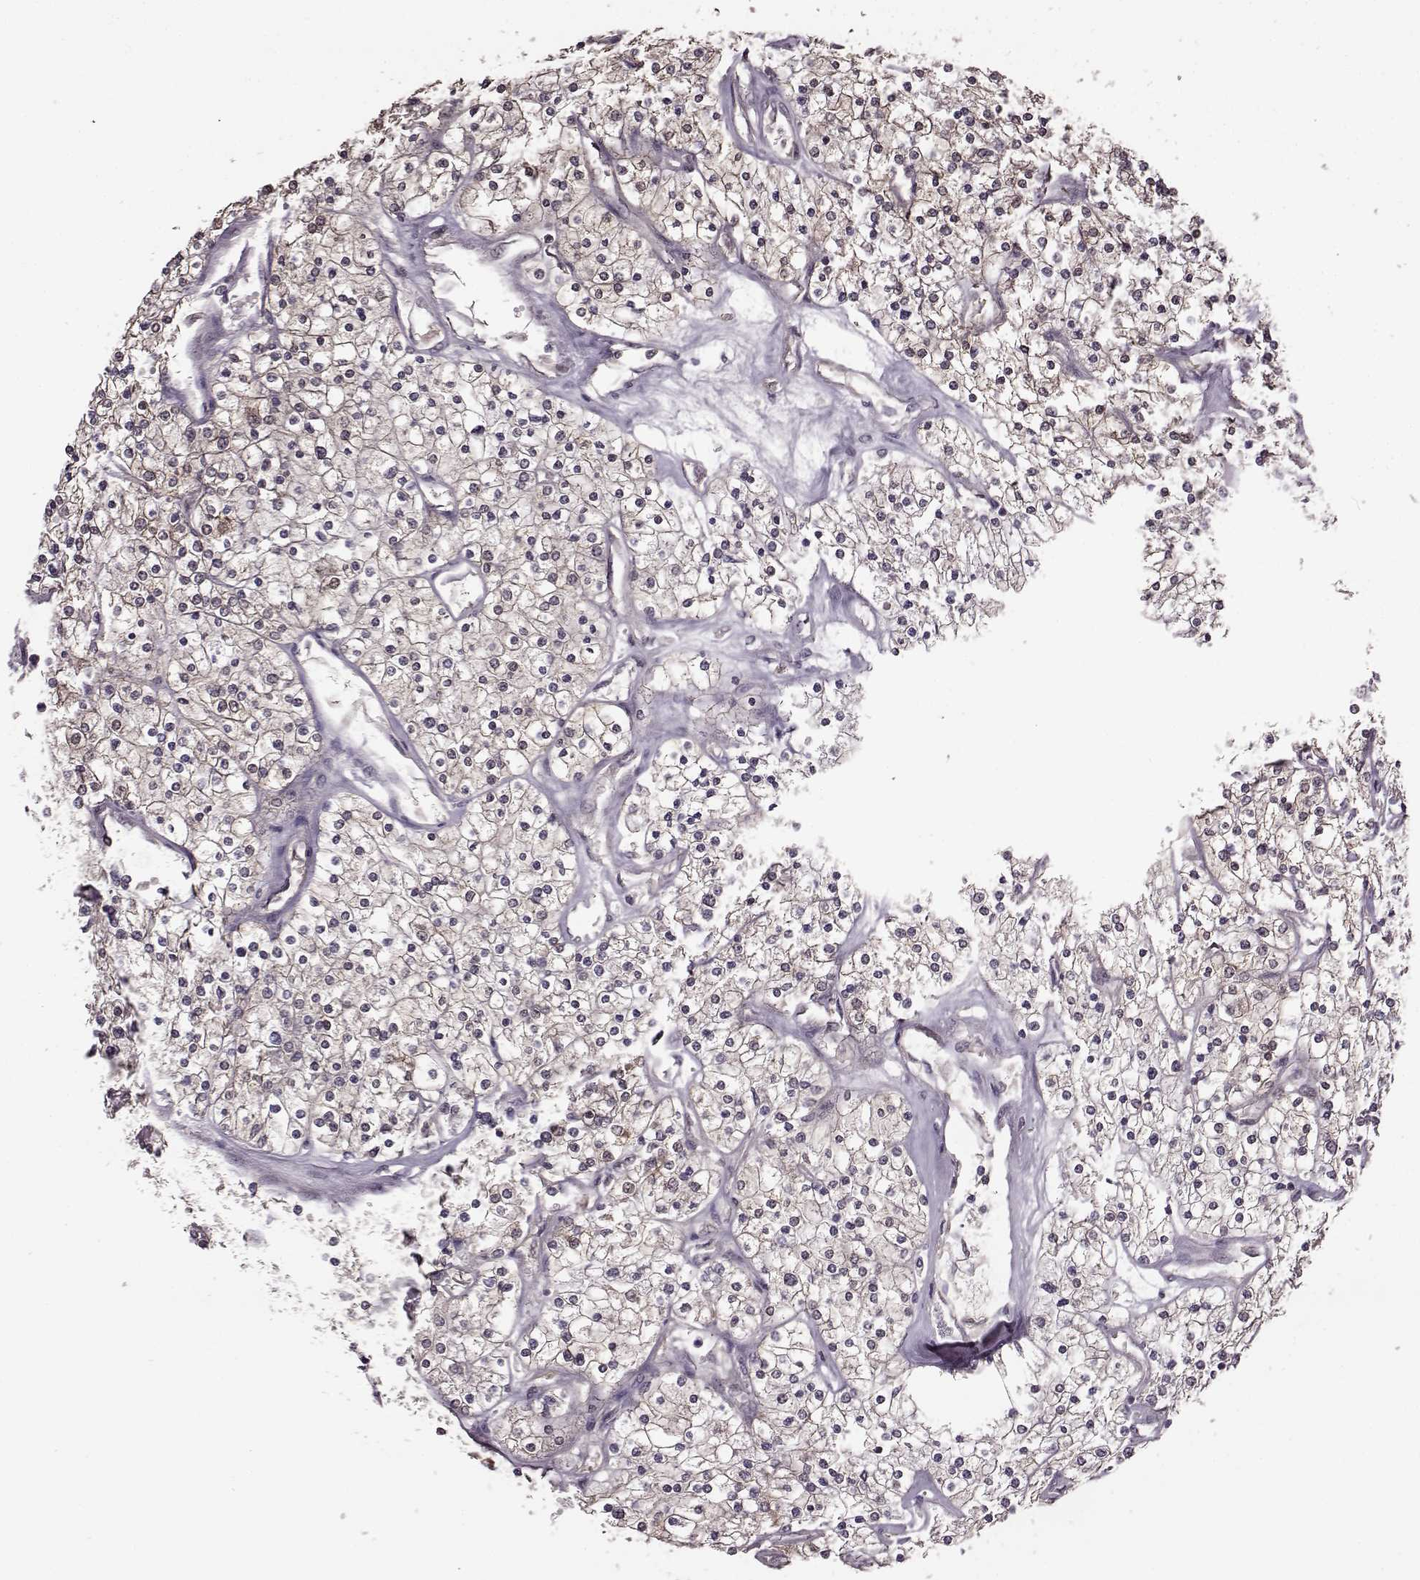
{"staining": {"intensity": "negative", "quantity": "none", "location": "none"}, "tissue": "renal cancer", "cell_type": "Tumor cells", "image_type": "cancer", "snomed": [{"axis": "morphology", "description": "Adenocarcinoma, NOS"}, {"axis": "topography", "description": "Kidney"}], "caption": "Immunohistochemistry histopathology image of human renal adenocarcinoma stained for a protein (brown), which reveals no positivity in tumor cells.", "gene": "FTO", "patient": {"sex": "male", "age": 80}}